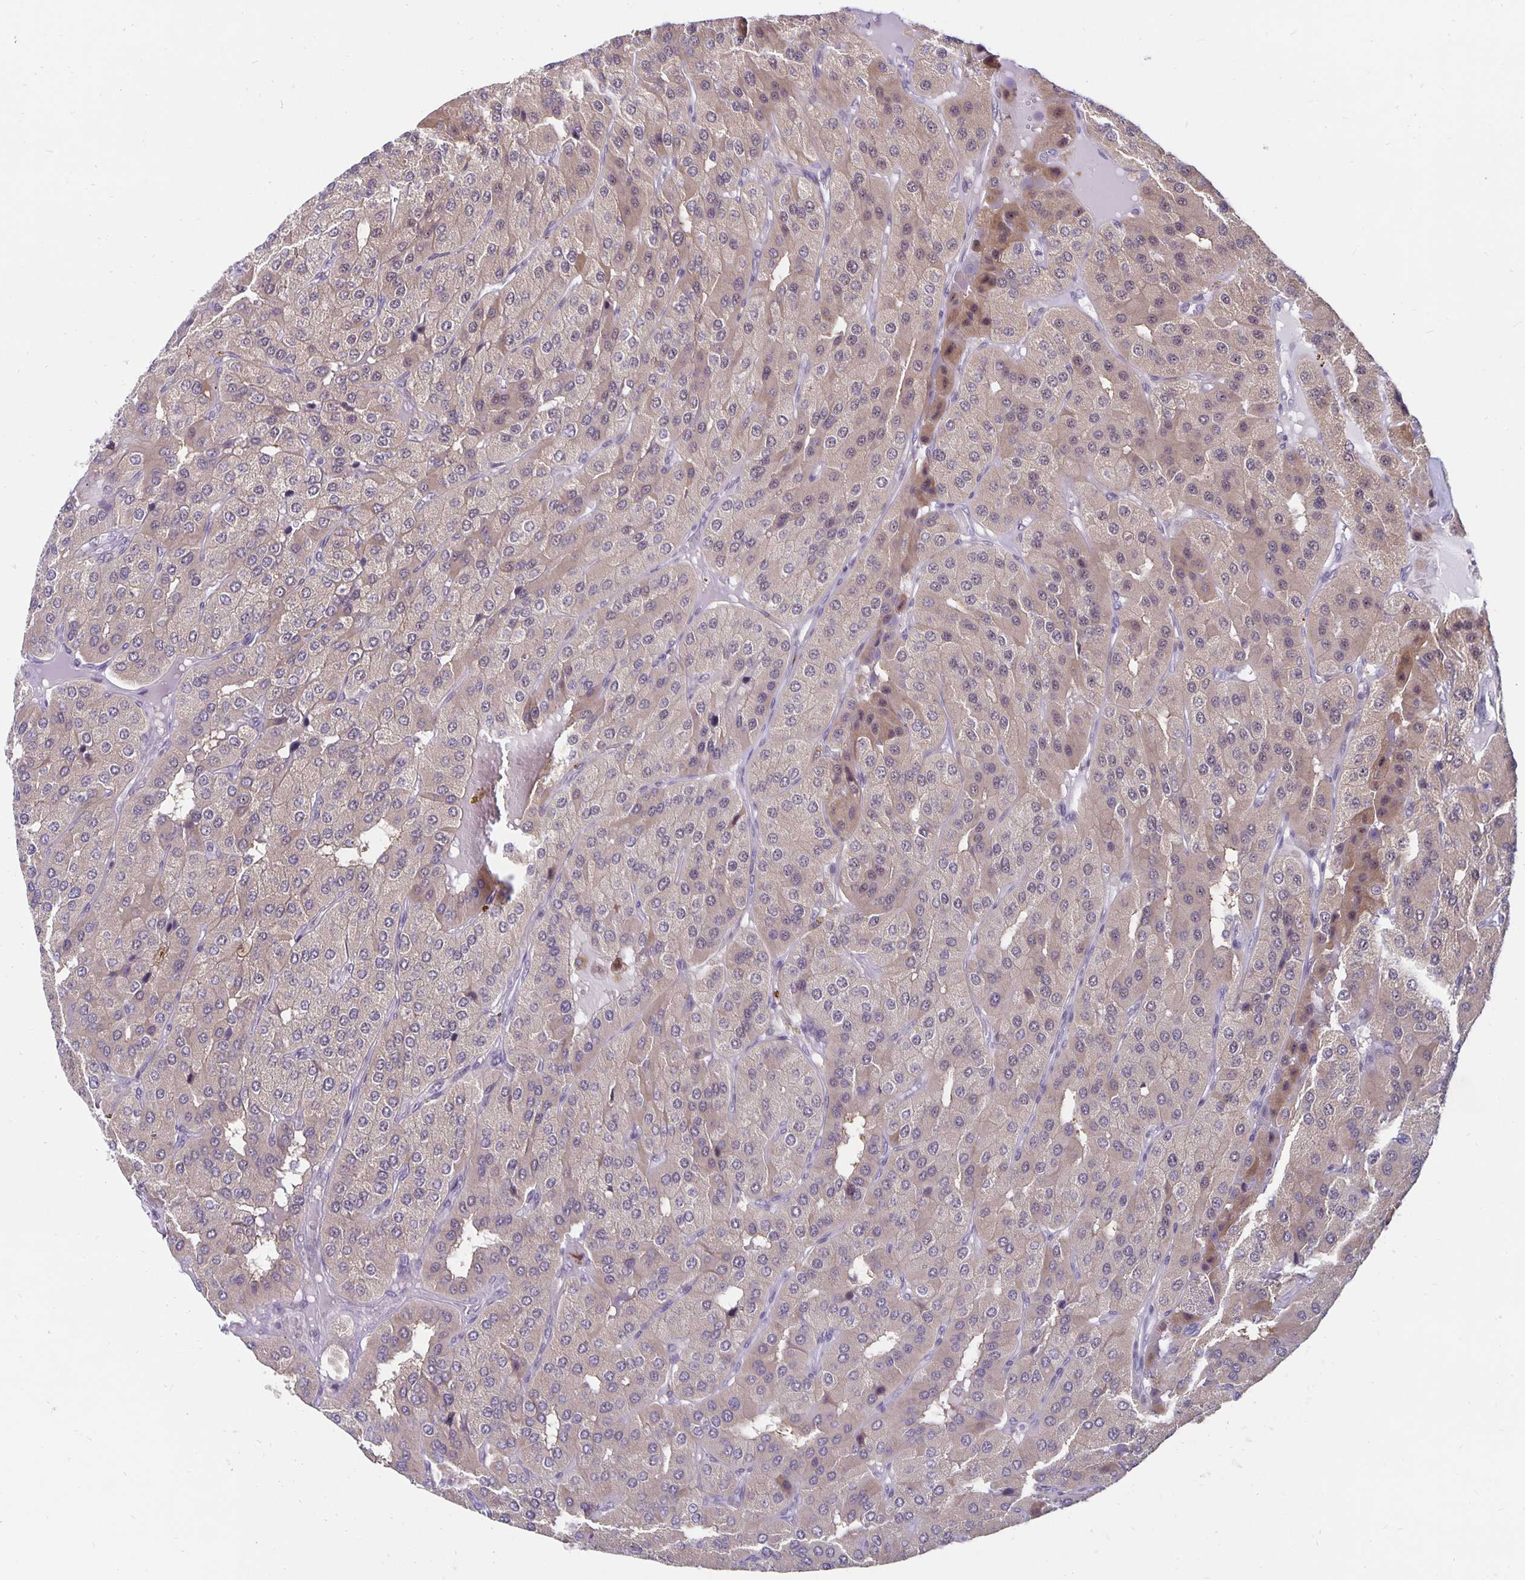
{"staining": {"intensity": "weak", "quantity": "<25%", "location": "cytoplasmic/membranous"}, "tissue": "parathyroid gland", "cell_type": "Glandular cells", "image_type": "normal", "snomed": [{"axis": "morphology", "description": "Normal tissue, NOS"}, {"axis": "morphology", "description": "Adenoma, NOS"}, {"axis": "topography", "description": "Parathyroid gland"}], "caption": "This is a micrograph of immunohistochemistry staining of normal parathyroid gland, which shows no positivity in glandular cells. The staining was performed using DAB to visualize the protein expression in brown, while the nuclei were stained in blue with hematoxylin (Magnification: 20x).", "gene": "EXOC6B", "patient": {"sex": "female", "age": 86}}